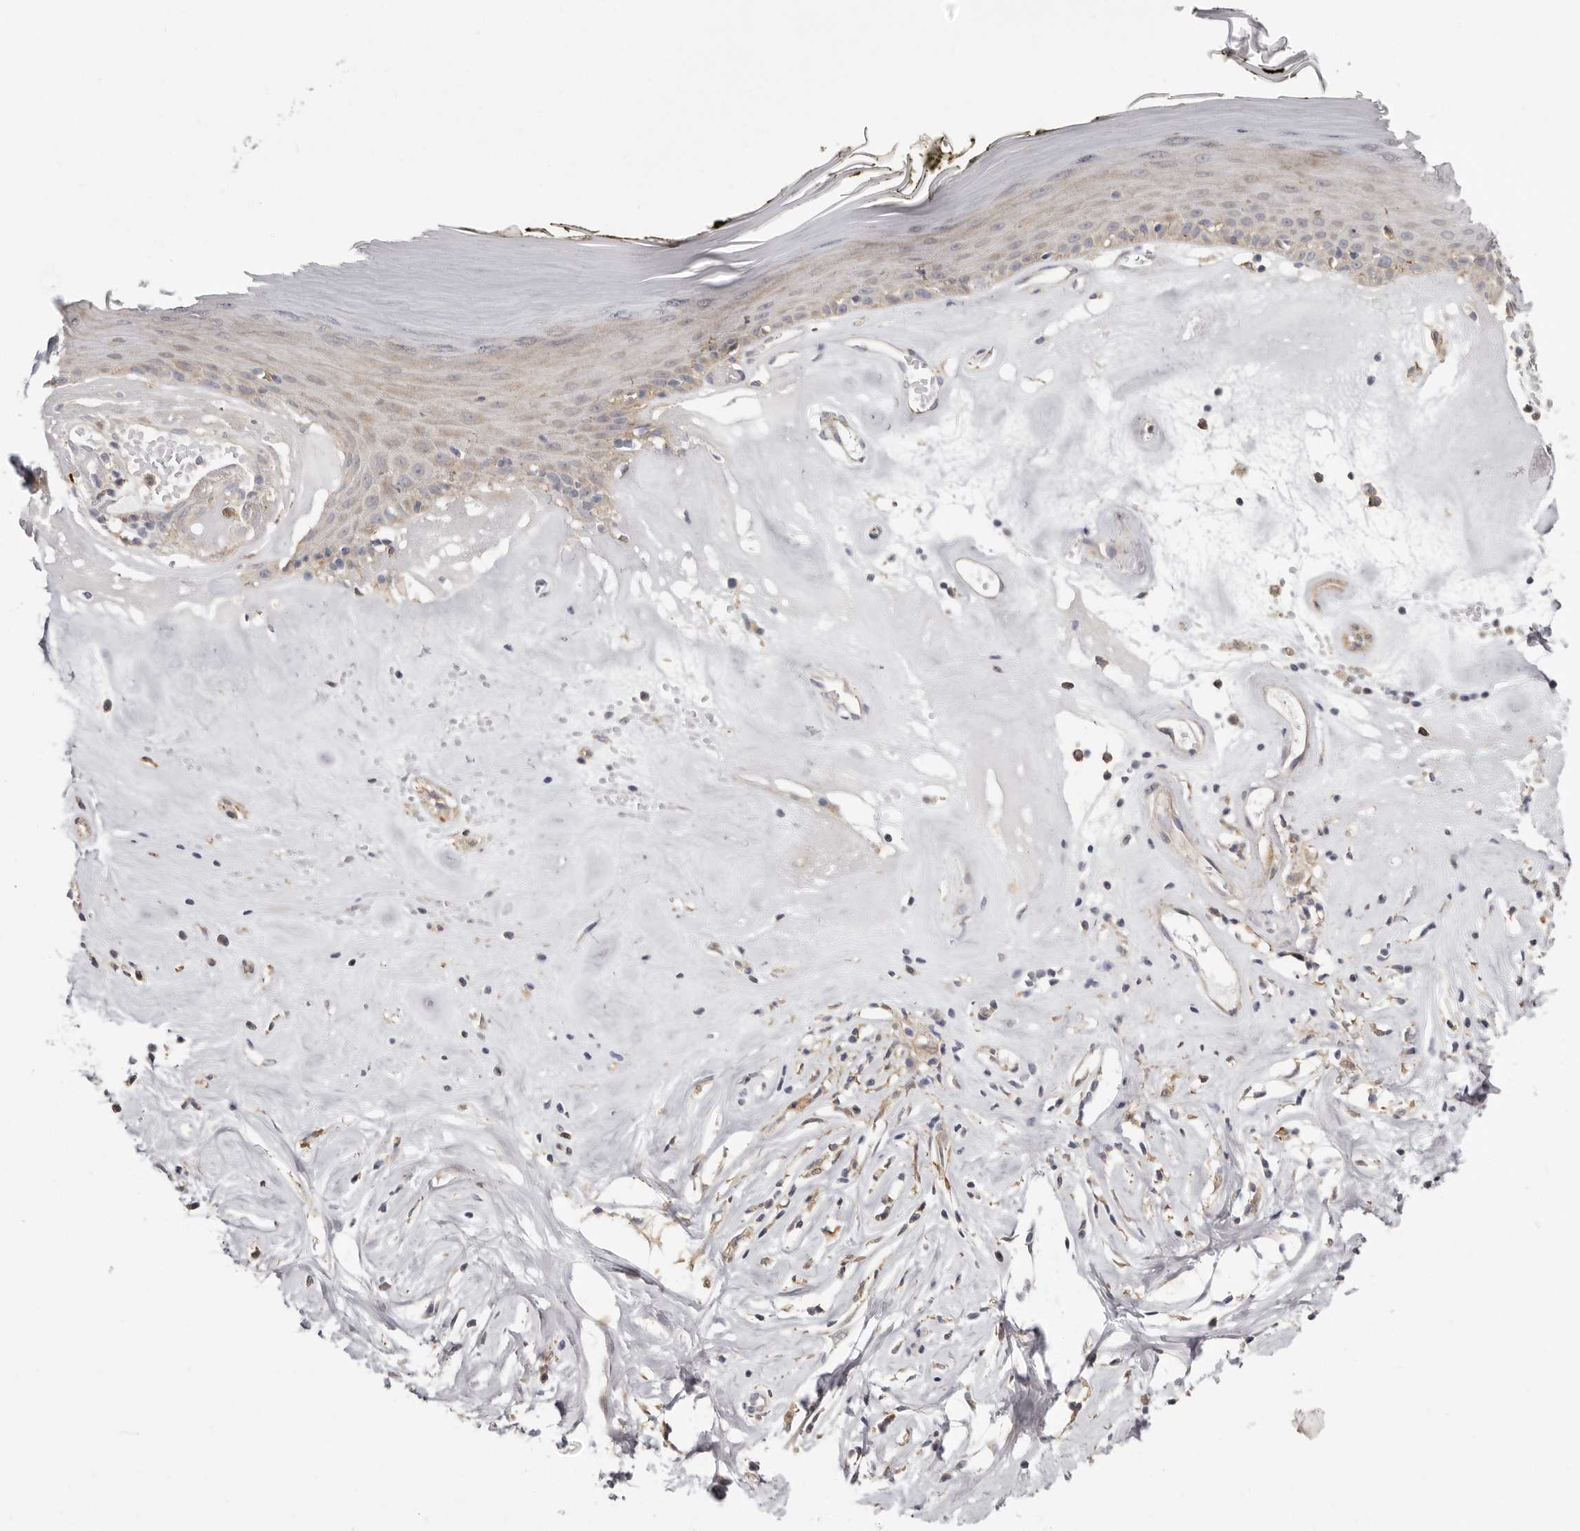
{"staining": {"intensity": "weak", "quantity": "25%-75%", "location": "cytoplasmic/membranous"}, "tissue": "skin", "cell_type": "Epidermal cells", "image_type": "normal", "snomed": [{"axis": "morphology", "description": "Normal tissue, NOS"}, {"axis": "morphology", "description": "Inflammation, NOS"}, {"axis": "topography", "description": "Vulva"}], "caption": "A brown stain highlights weak cytoplasmic/membranous staining of a protein in epidermal cells of benign skin. The protein is shown in brown color, while the nuclei are stained blue.", "gene": "MSRB2", "patient": {"sex": "female", "age": 84}}